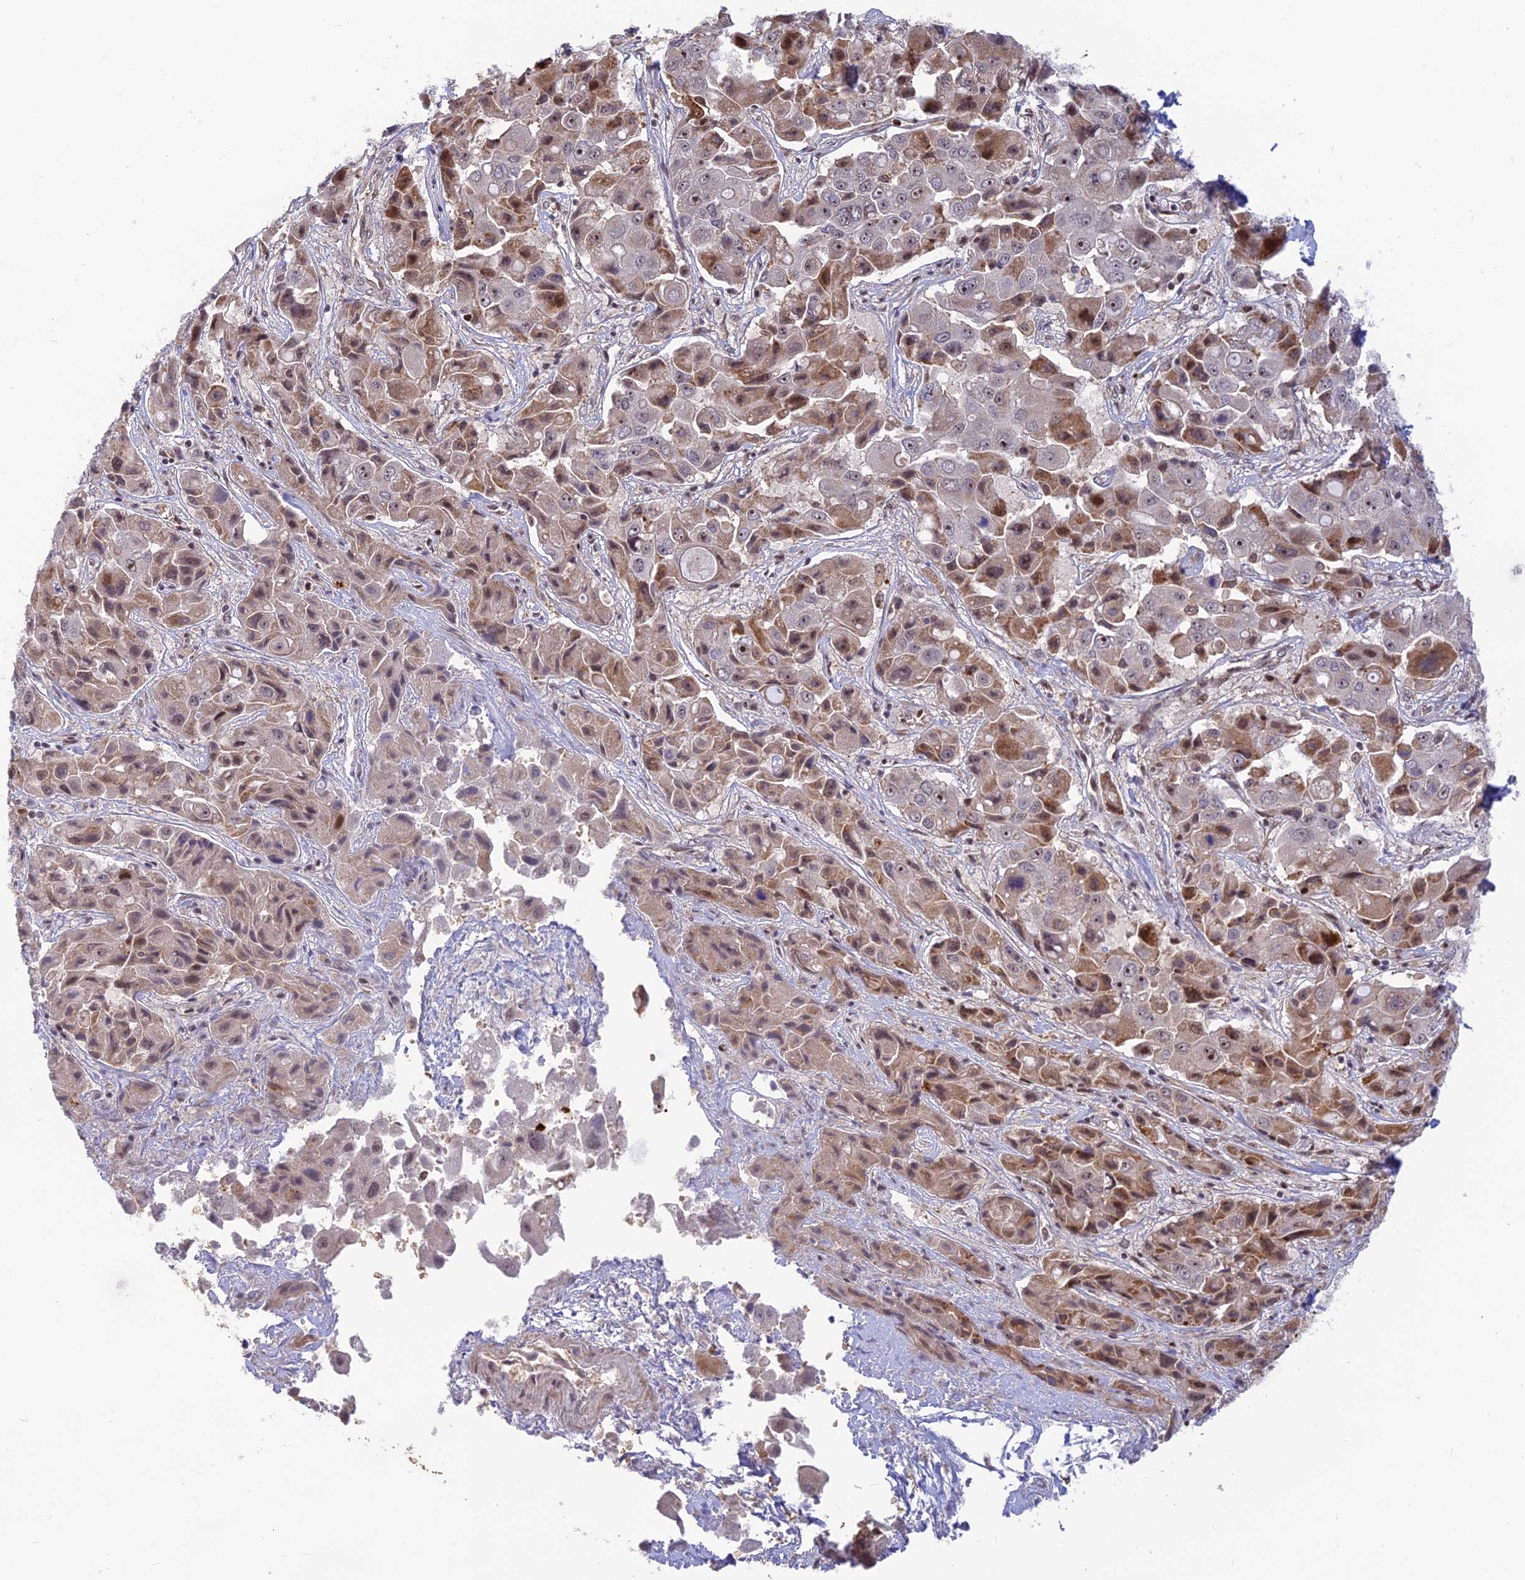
{"staining": {"intensity": "moderate", "quantity": "25%-75%", "location": "cytoplasmic/membranous,nuclear"}, "tissue": "liver cancer", "cell_type": "Tumor cells", "image_type": "cancer", "snomed": [{"axis": "morphology", "description": "Cholangiocarcinoma"}, {"axis": "topography", "description": "Liver"}], "caption": "Immunohistochemical staining of human cholangiocarcinoma (liver) shows moderate cytoplasmic/membranous and nuclear protein staining in about 25%-75% of tumor cells.", "gene": "UFSP2", "patient": {"sex": "male", "age": 67}}